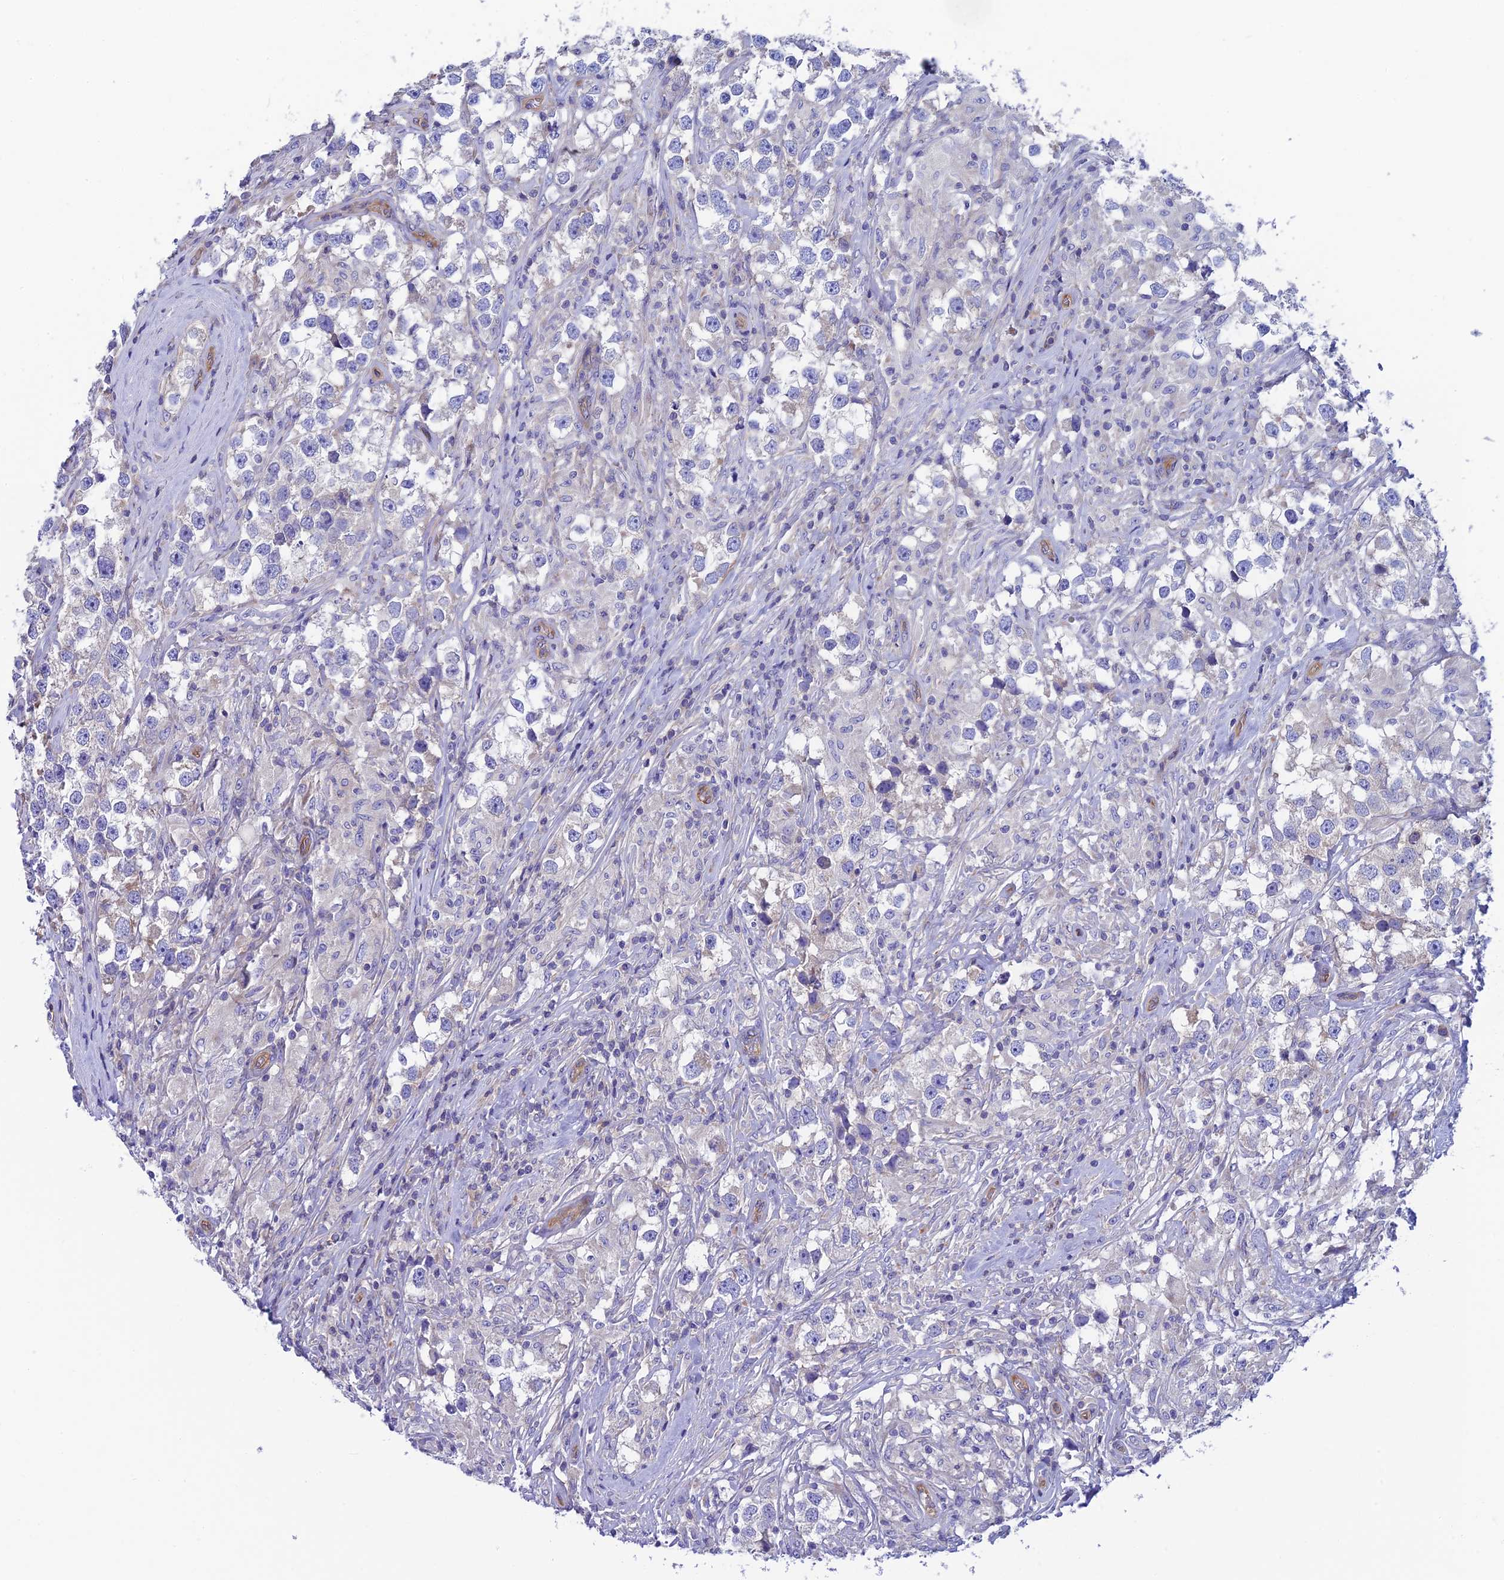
{"staining": {"intensity": "negative", "quantity": "none", "location": "none"}, "tissue": "testis cancer", "cell_type": "Tumor cells", "image_type": "cancer", "snomed": [{"axis": "morphology", "description": "Seminoma, NOS"}, {"axis": "topography", "description": "Testis"}], "caption": "This micrograph is of testis cancer (seminoma) stained with IHC to label a protein in brown with the nuclei are counter-stained blue. There is no staining in tumor cells.", "gene": "PPFIA3", "patient": {"sex": "male", "age": 46}}